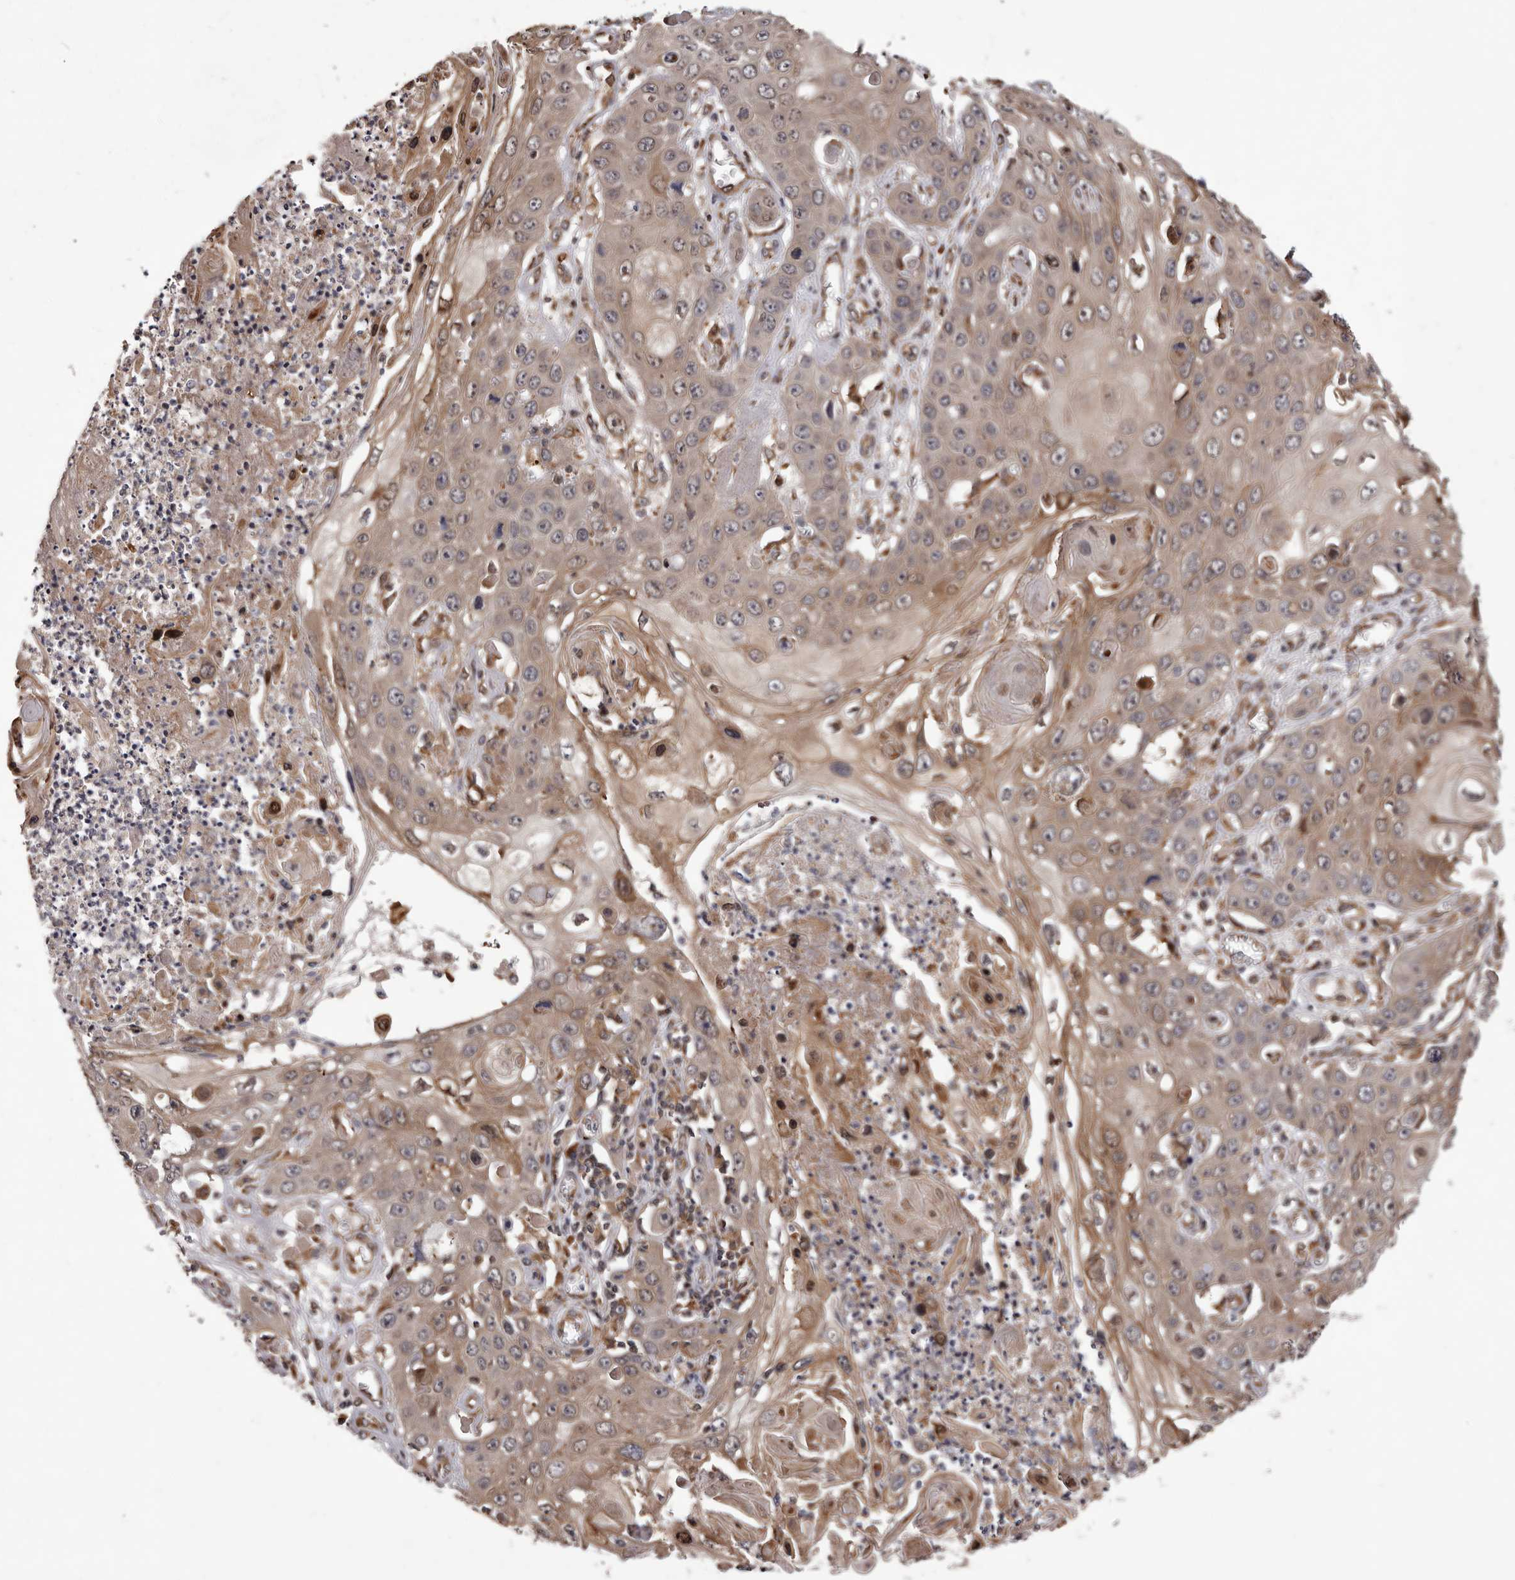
{"staining": {"intensity": "moderate", "quantity": ">75%", "location": "cytoplasmic/membranous"}, "tissue": "skin cancer", "cell_type": "Tumor cells", "image_type": "cancer", "snomed": [{"axis": "morphology", "description": "Squamous cell carcinoma, NOS"}, {"axis": "topography", "description": "Skin"}], "caption": "The immunohistochemical stain labels moderate cytoplasmic/membranous staining in tumor cells of squamous cell carcinoma (skin) tissue. (Brightfield microscopy of DAB IHC at high magnification).", "gene": "GADD45B", "patient": {"sex": "male", "age": 55}}